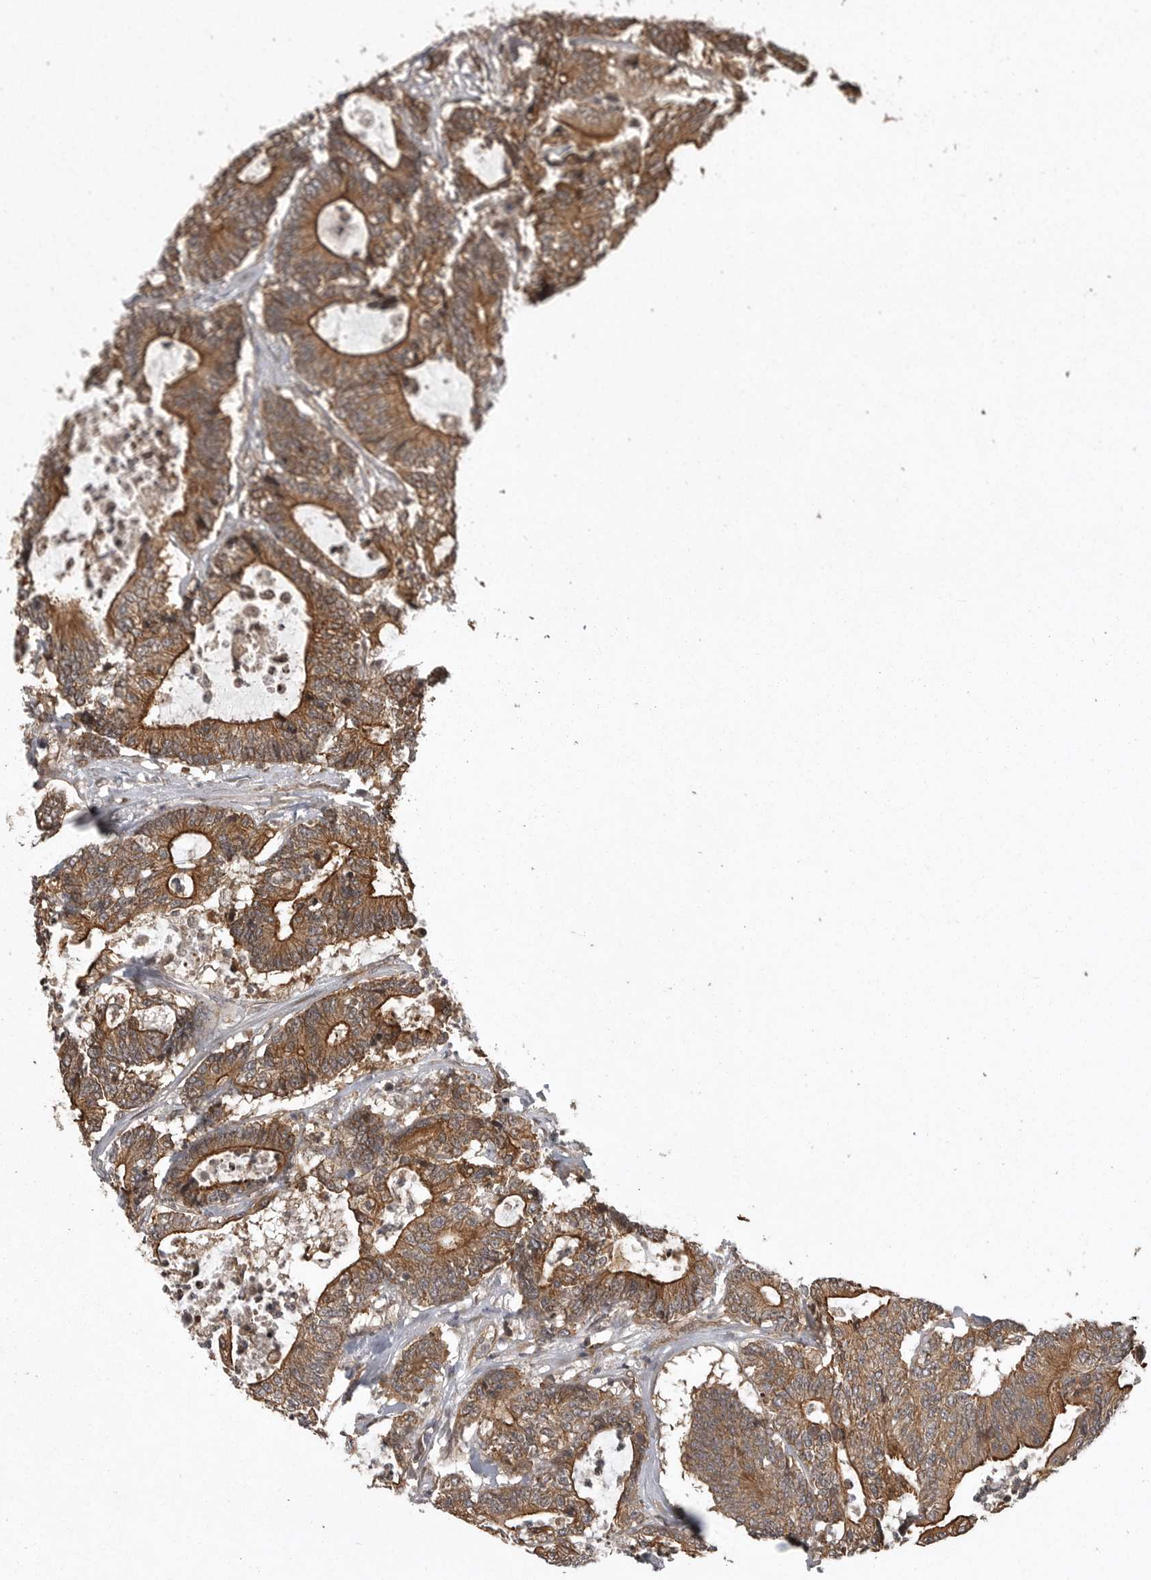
{"staining": {"intensity": "moderate", "quantity": ">75%", "location": "cytoplasmic/membranous"}, "tissue": "colorectal cancer", "cell_type": "Tumor cells", "image_type": "cancer", "snomed": [{"axis": "morphology", "description": "Adenocarcinoma, NOS"}, {"axis": "topography", "description": "Colon"}], "caption": "Immunohistochemistry staining of colorectal cancer (adenocarcinoma), which reveals medium levels of moderate cytoplasmic/membranous expression in approximately >75% of tumor cells indicating moderate cytoplasmic/membranous protein staining. The staining was performed using DAB (3,3'-diaminobenzidine) (brown) for protein detection and nuclei were counterstained in hematoxylin (blue).", "gene": "DNAJC8", "patient": {"sex": "female", "age": 84}}